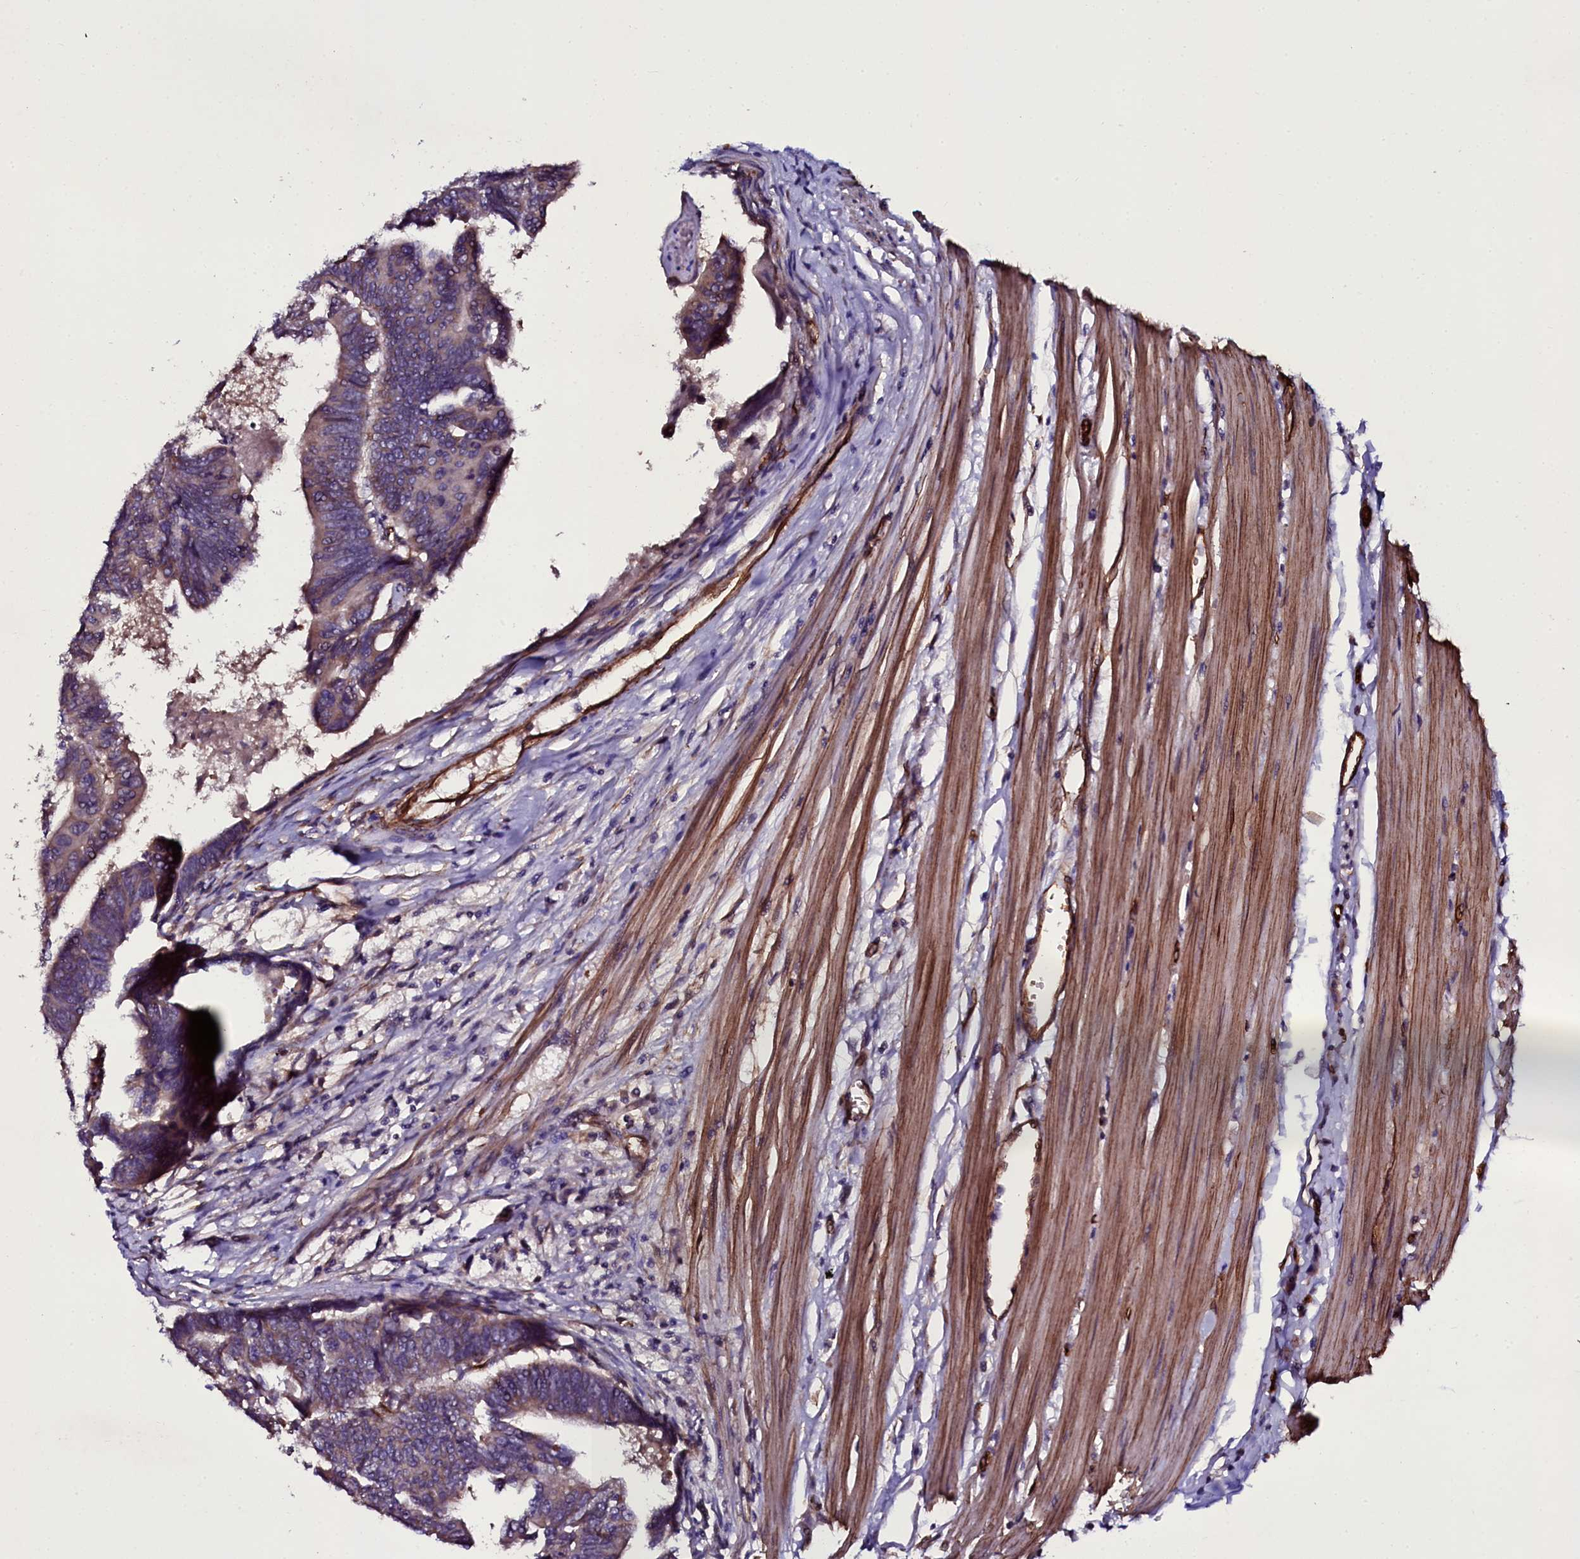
{"staining": {"intensity": "weak", "quantity": "<25%", "location": "cytoplasmic/membranous"}, "tissue": "colorectal cancer", "cell_type": "Tumor cells", "image_type": "cancer", "snomed": [{"axis": "morphology", "description": "Adenocarcinoma, NOS"}, {"axis": "topography", "description": "Rectum"}], "caption": "A high-resolution image shows immunohistochemistry (IHC) staining of colorectal cancer, which shows no significant staining in tumor cells.", "gene": "MEX3C", "patient": {"sex": "female", "age": 65}}